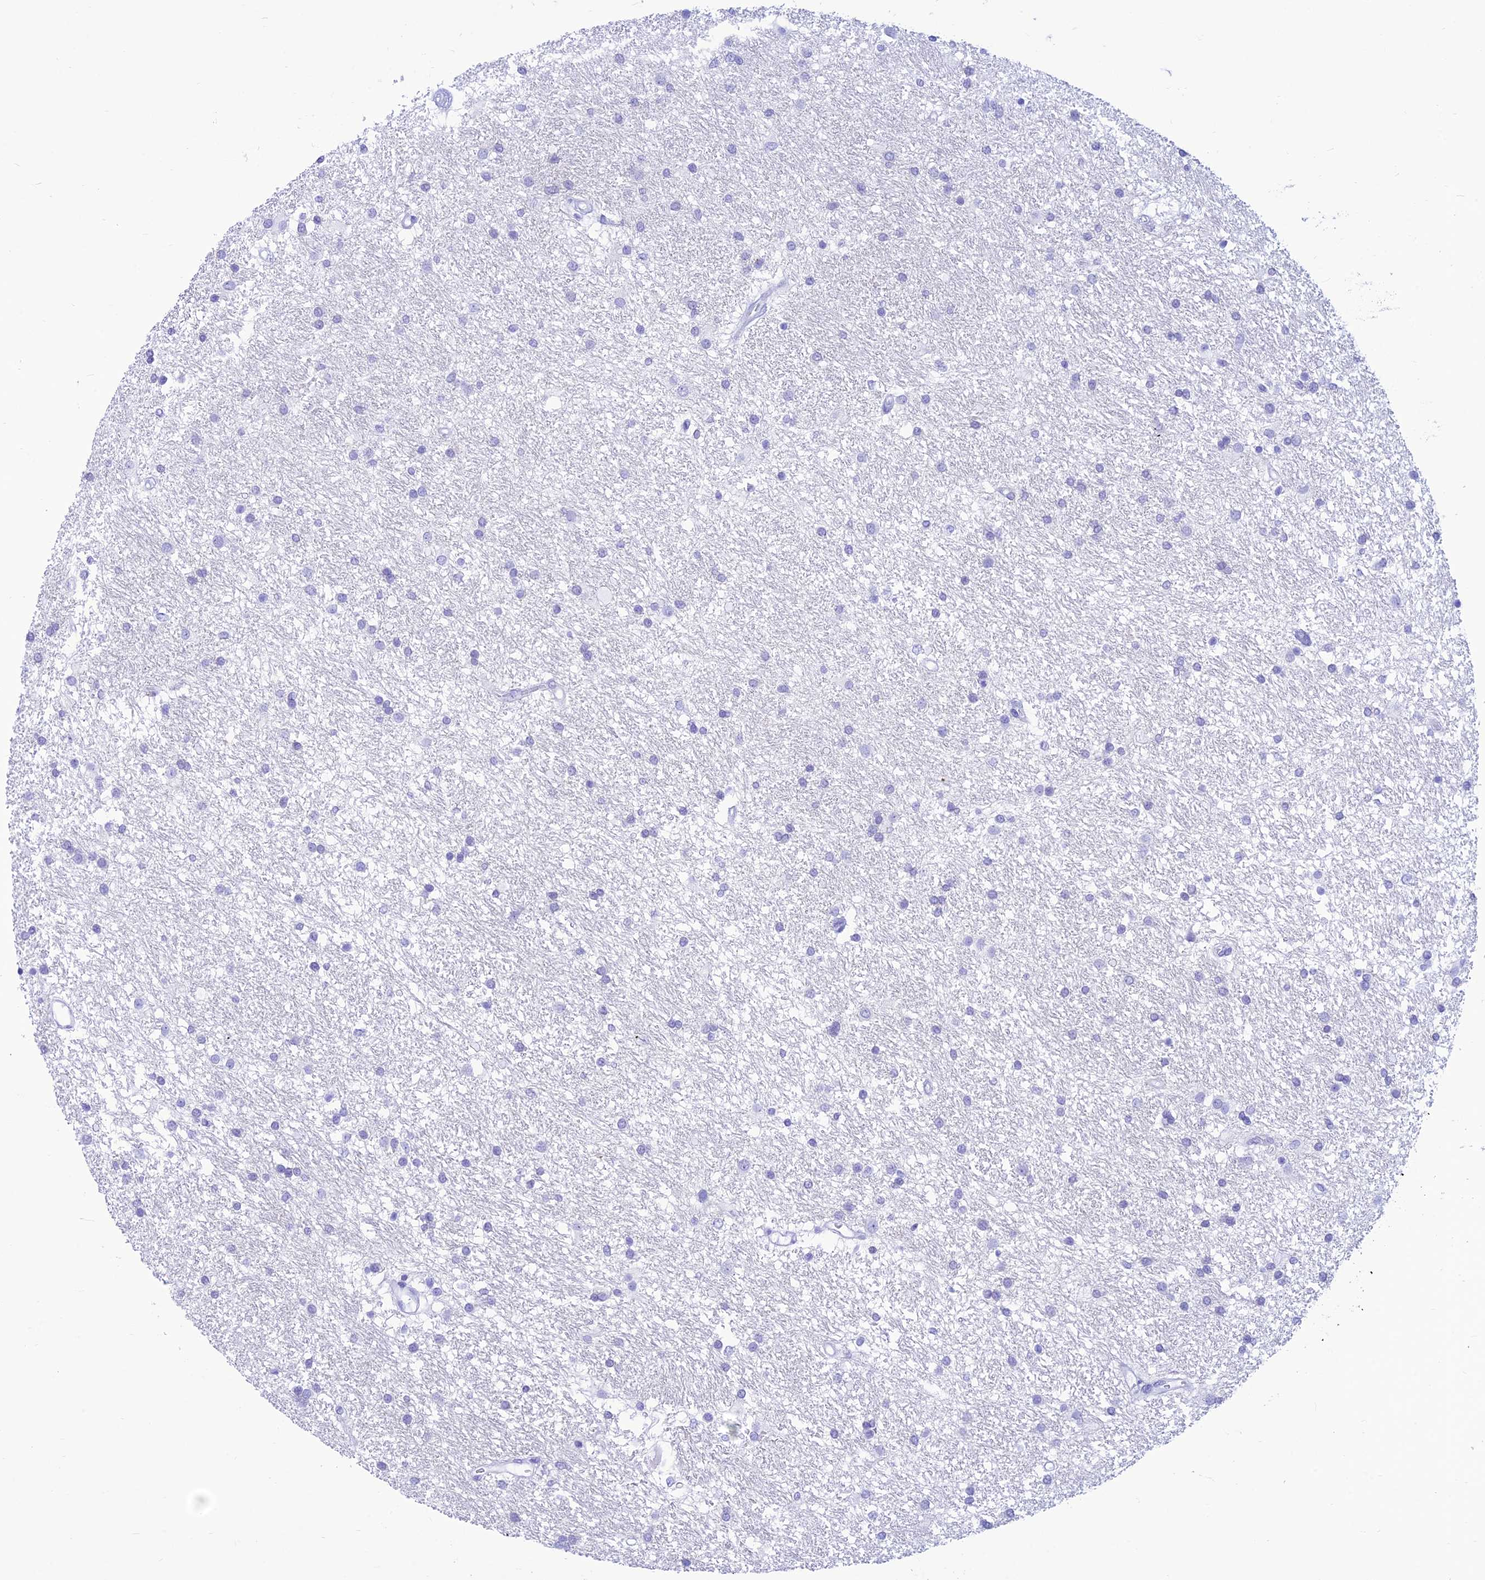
{"staining": {"intensity": "negative", "quantity": "none", "location": "none"}, "tissue": "glioma", "cell_type": "Tumor cells", "image_type": "cancer", "snomed": [{"axis": "morphology", "description": "Glioma, malignant, High grade"}, {"axis": "topography", "description": "Brain"}], "caption": "Tumor cells show no significant staining in high-grade glioma (malignant). (Brightfield microscopy of DAB IHC at high magnification).", "gene": "PRNP", "patient": {"sex": "male", "age": 77}}